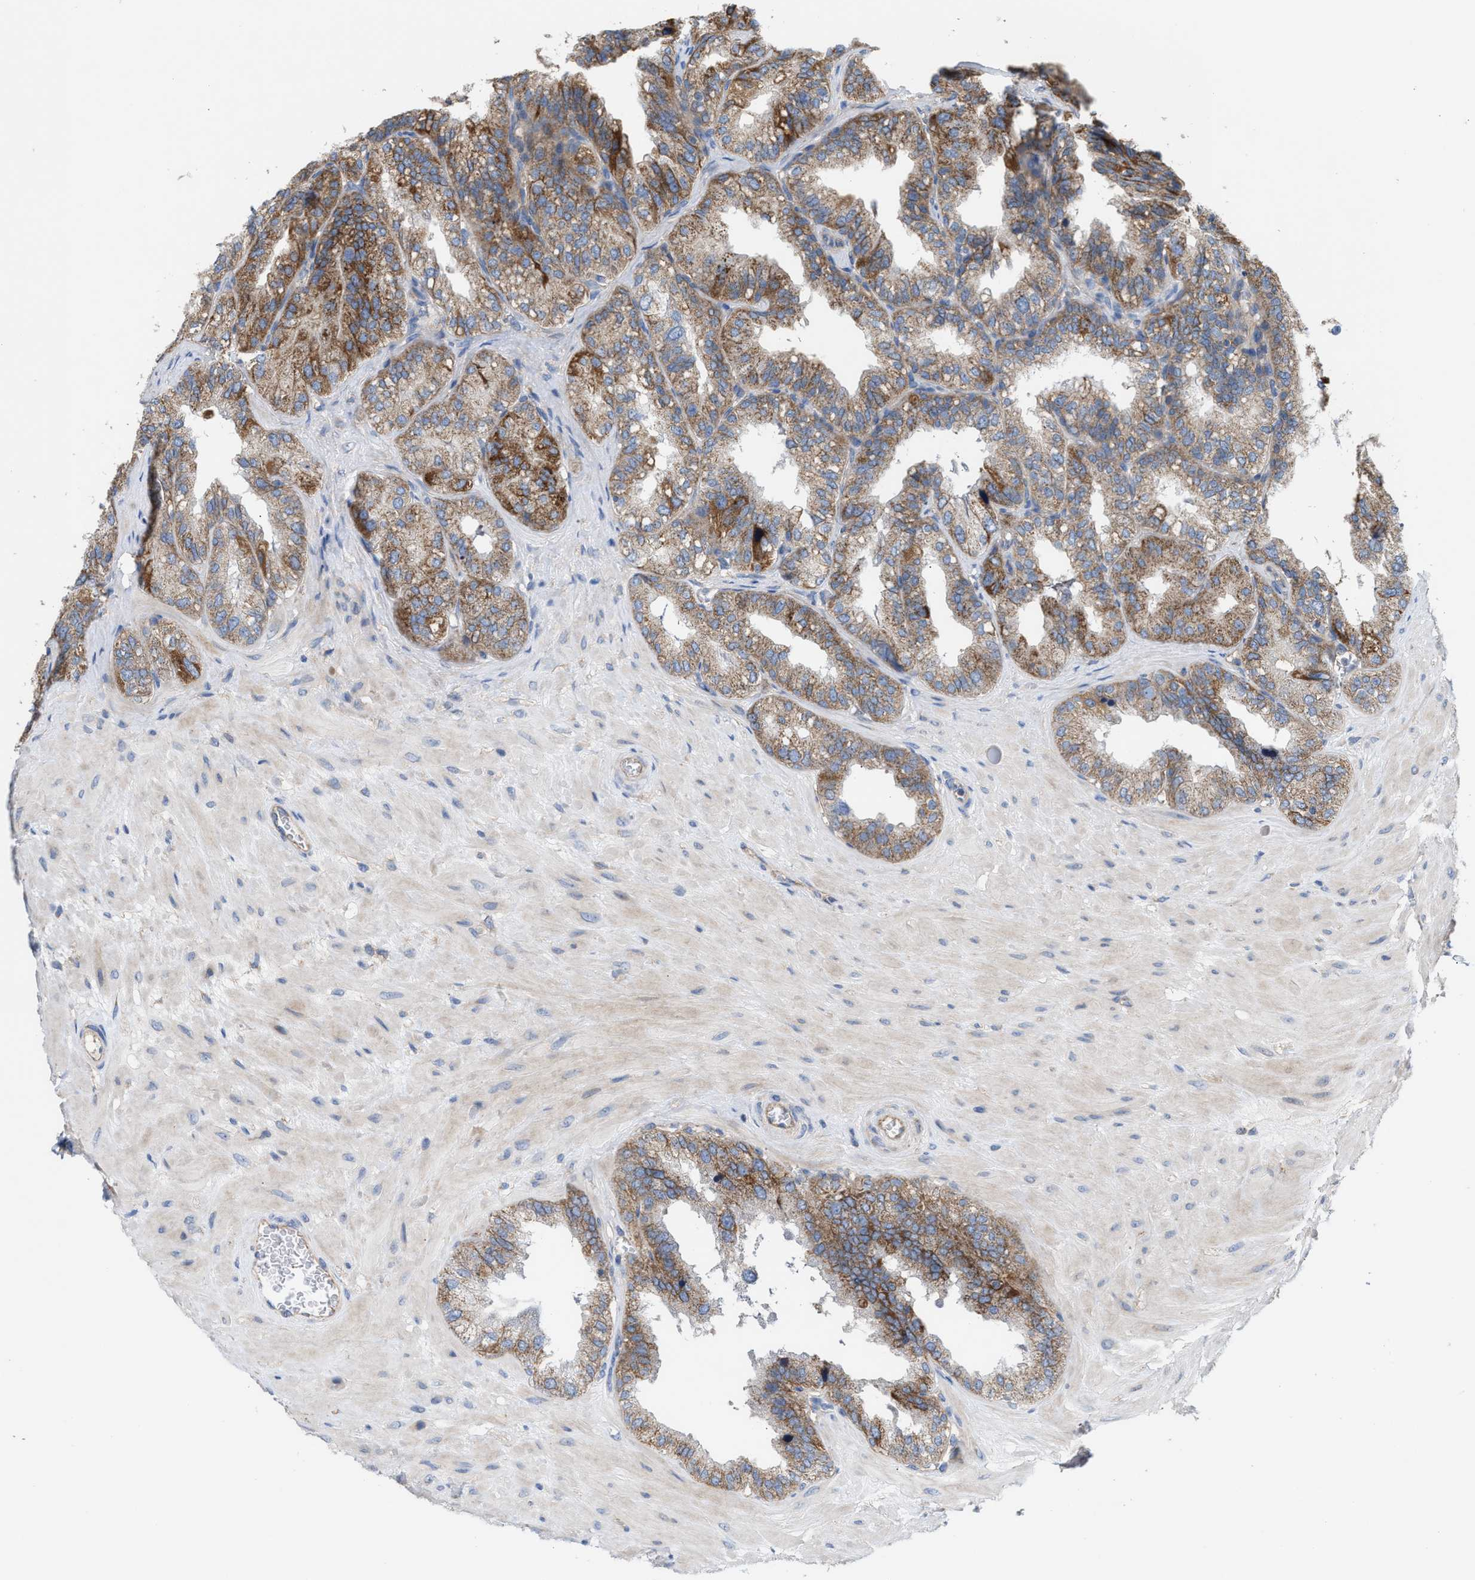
{"staining": {"intensity": "moderate", "quantity": ">75%", "location": "cytoplasmic/membranous"}, "tissue": "seminal vesicle", "cell_type": "Glandular cells", "image_type": "normal", "snomed": [{"axis": "morphology", "description": "Normal tissue, NOS"}, {"axis": "topography", "description": "Prostate"}, {"axis": "topography", "description": "Seminal veicle"}], "caption": "Immunohistochemical staining of benign human seminal vesicle displays >75% levels of moderate cytoplasmic/membranous protein positivity in about >75% of glandular cells. The staining was performed using DAB, with brown indicating positive protein expression. Nuclei are stained blue with hematoxylin.", "gene": "OXSM", "patient": {"sex": "male", "age": 51}}